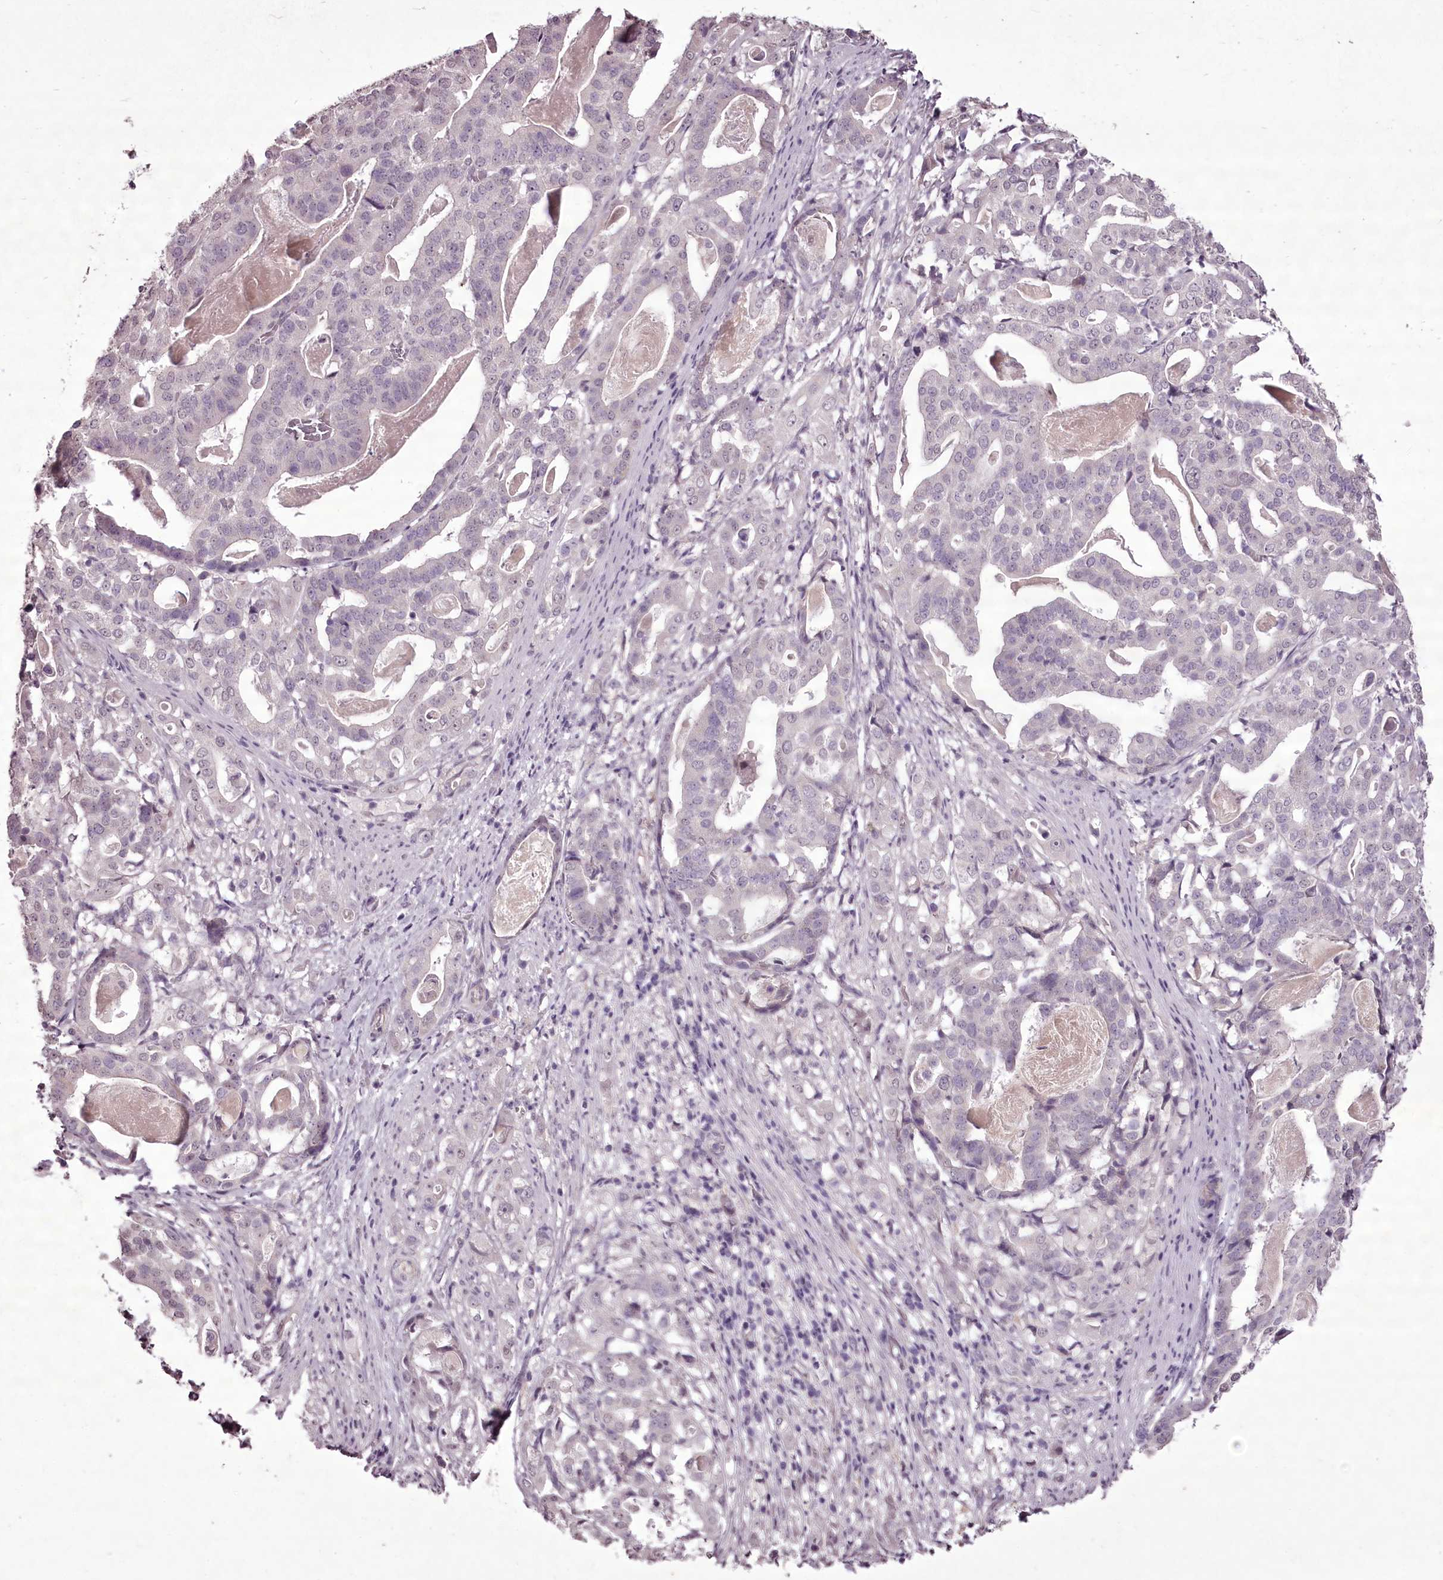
{"staining": {"intensity": "negative", "quantity": "none", "location": "none"}, "tissue": "stomach cancer", "cell_type": "Tumor cells", "image_type": "cancer", "snomed": [{"axis": "morphology", "description": "Adenocarcinoma, NOS"}, {"axis": "topography", "description": "Stomach"}], "caption": "DAB (3,3'-diaminobenzidine) immunohistochemical staining of human stomach cancer reveals no significant positivity in tumor cells.", "gene": "C1orf56", "patient": {"sex": "male", "age": 48}}